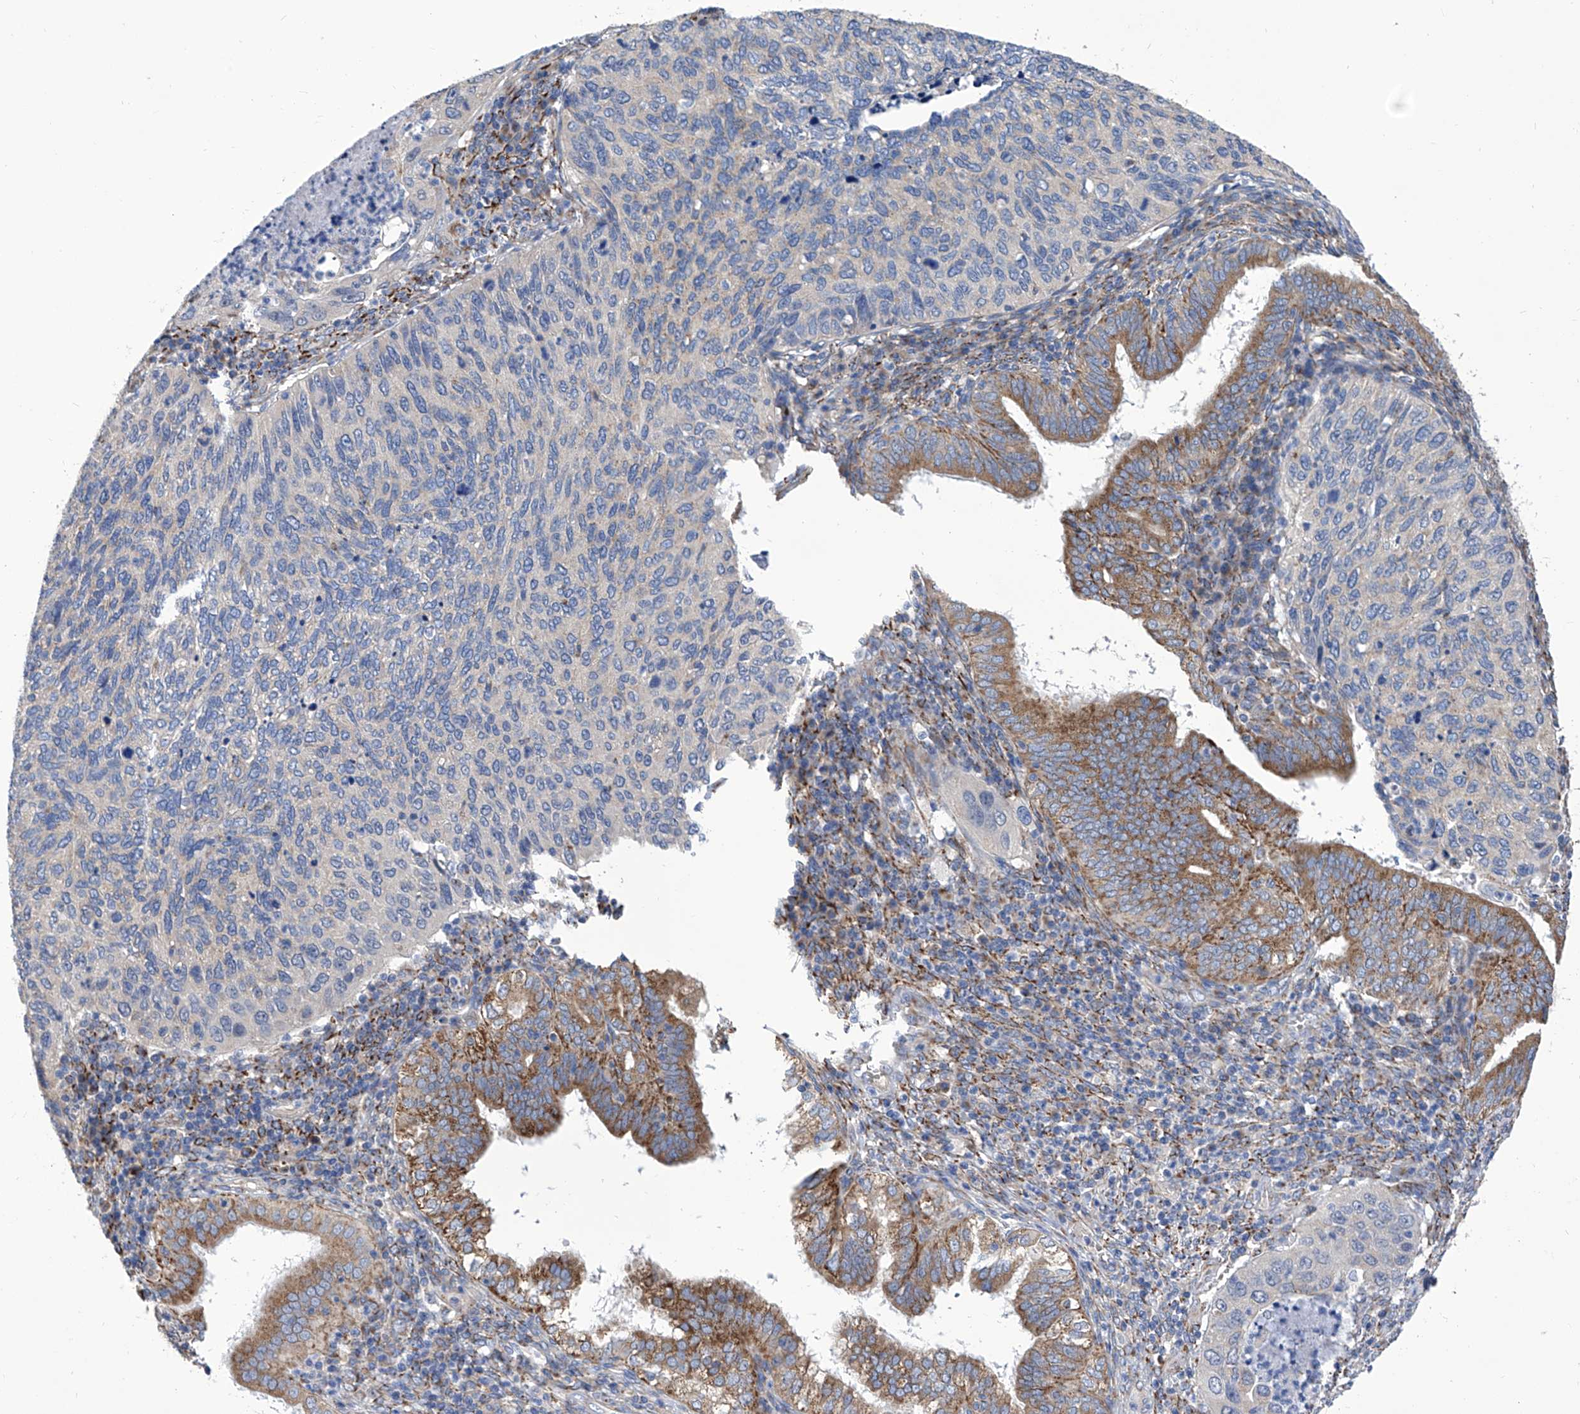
{"staining": {"intensity": "negative", "quantity": "none", "location": "none"}, "tissue": "cervical cancer", "cell_type": "Tumor cells", "image_type": "cancer", "snomed": [{"axis": "morphology", "description": "Squamous cell carcinoma, NOS"}, {"axis": "topography", "description": "Cervix"}], "caption": "Immunohistochemistry micrograph of cervical cancer stained for a protein (brown), which displays no positivity in tumor cells.", "gene": "TJAP1", "patient": {"sex": "female", "age": 38}}